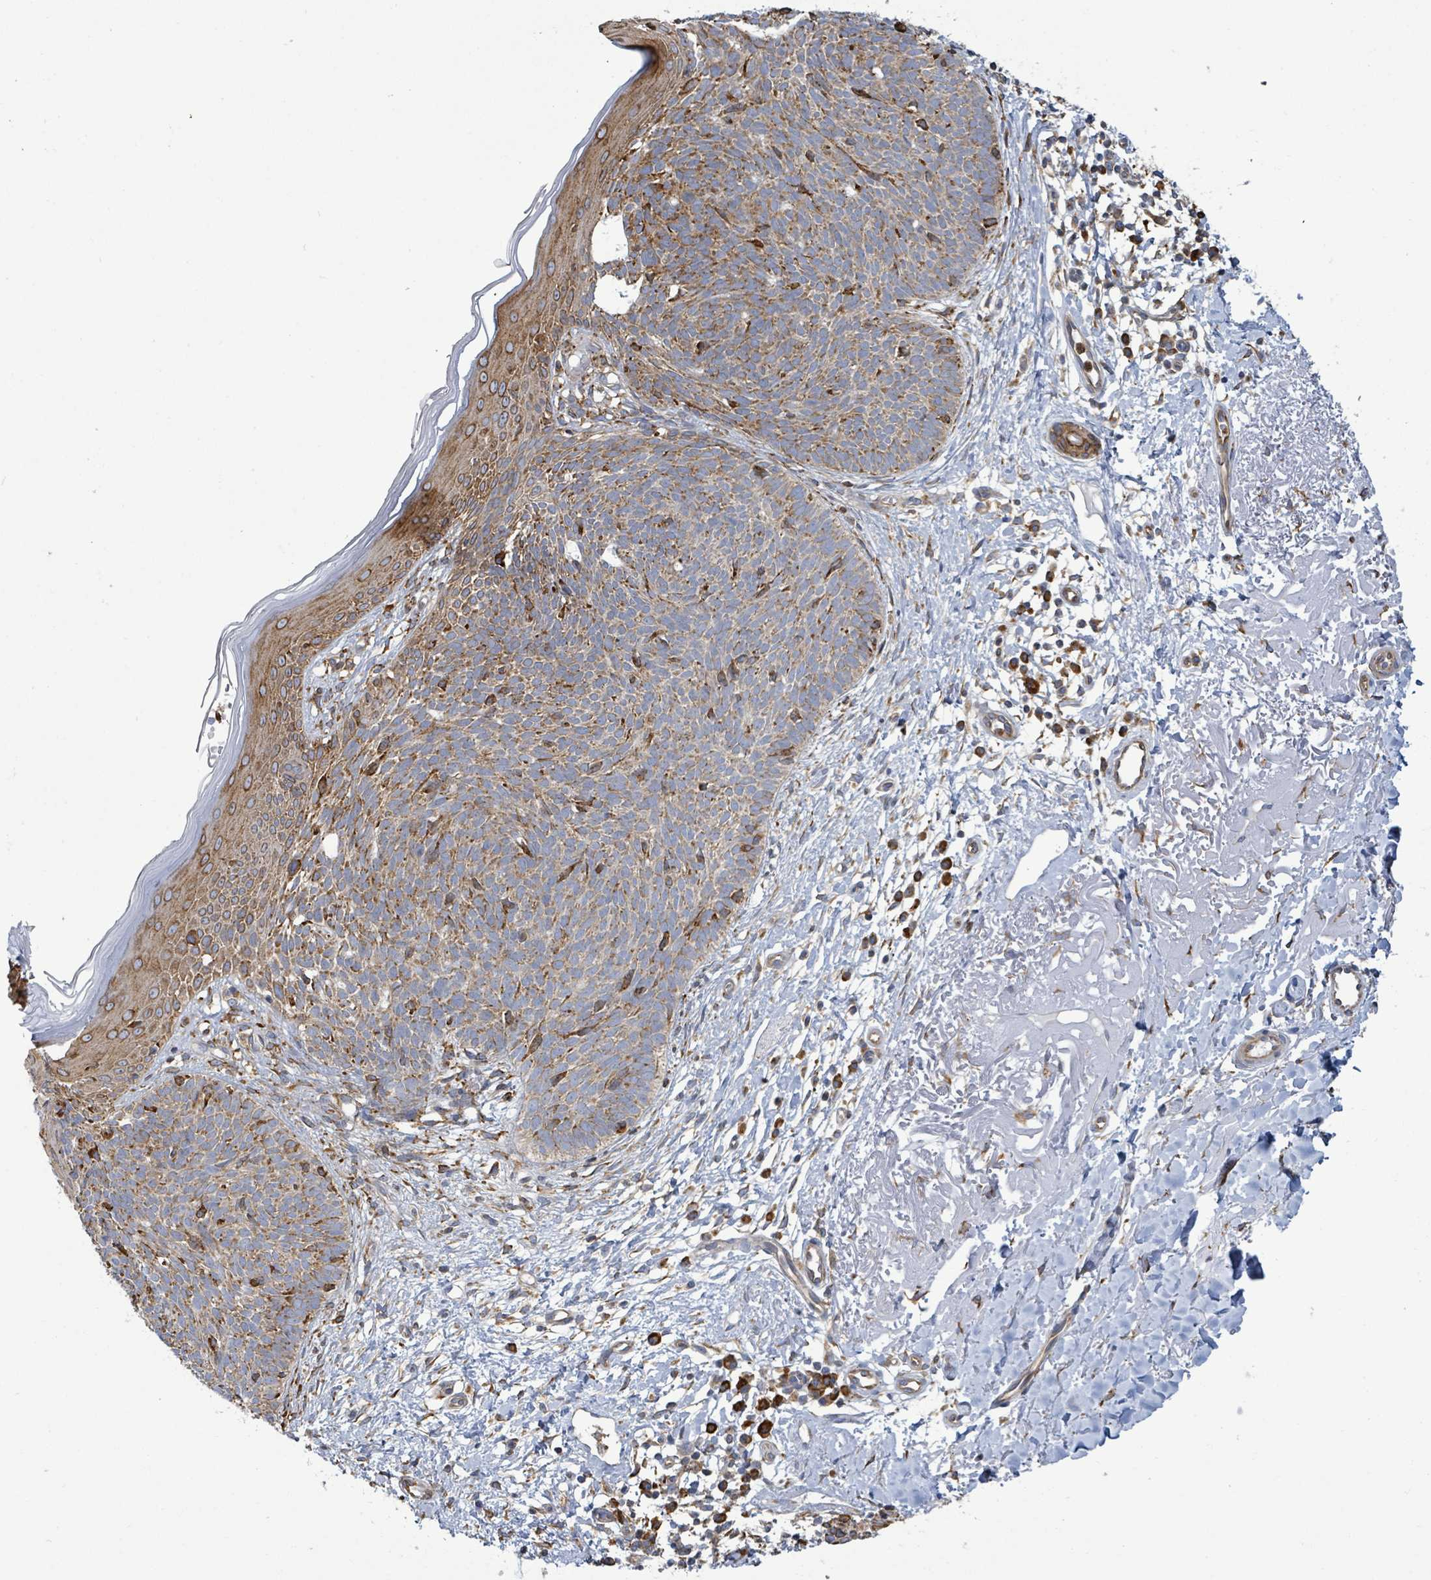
{"staining": {"intensity": "moderate", "quantity": ">75%", "location": "cytoplasmic/membranous"}, "tissue": "skin cancer", "cell_type": "Tumor cells", "image_type": "cancer", "snomed": [{"axis": "morphology", "description": "Basal cell carcinoma"}, {"axis": "topography", "description": "Skin"}], "caption": "Tumor cells exhibit medium levels of moderate cytoplasmic/membranous expression in approximately >75% of cells in basal cell carcinoma (skin). Using DAB (brown) and hematoxylin (blue) stains, captured at high magnification using brightfield microscopy.", "gene": "RFPL4A", "patient": {"sex": "male", "age": 84}}